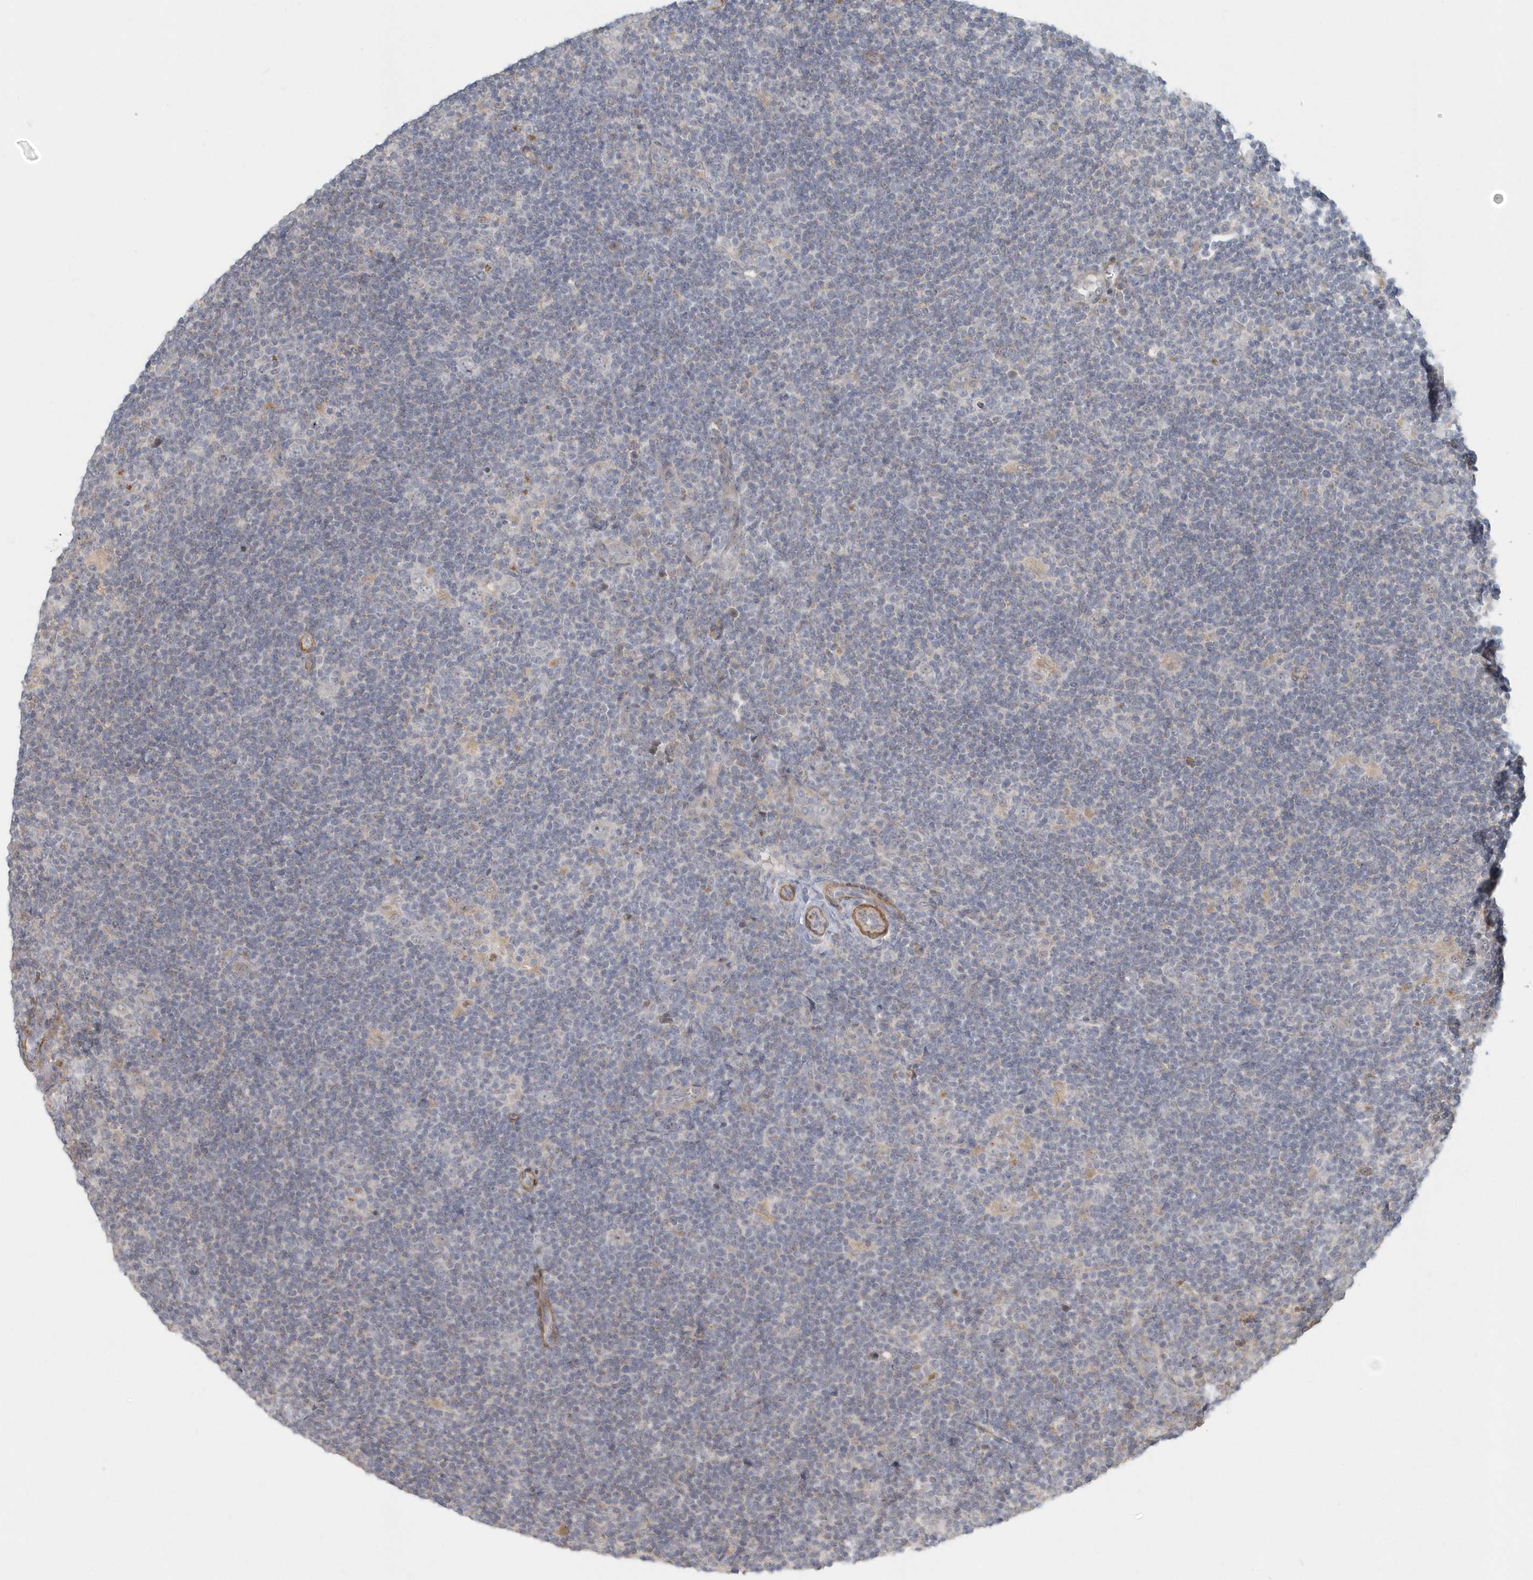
{"staining": {"intensity": "negative", "quantity": "none", "location": "none"}, "tissue": "lymphoma", "cell_type": "Tumor cells", "image_type": "cancer", "snomed": [{"axis": "morphology", "description": "Hodgkin's disease, NOS"}, {"axis": "topography", "description": "Lymph node"}], "caption": "High magnification brightfield microscopy of Hodgkin's disease stained with DAB (3,3'-diaminobenzidine) (brown) and counterstained with hematoxylin (blue): tumor cells show no significant positivity.", "gene": "NAPB", "patient": {"sex": "female", "age": 57}}